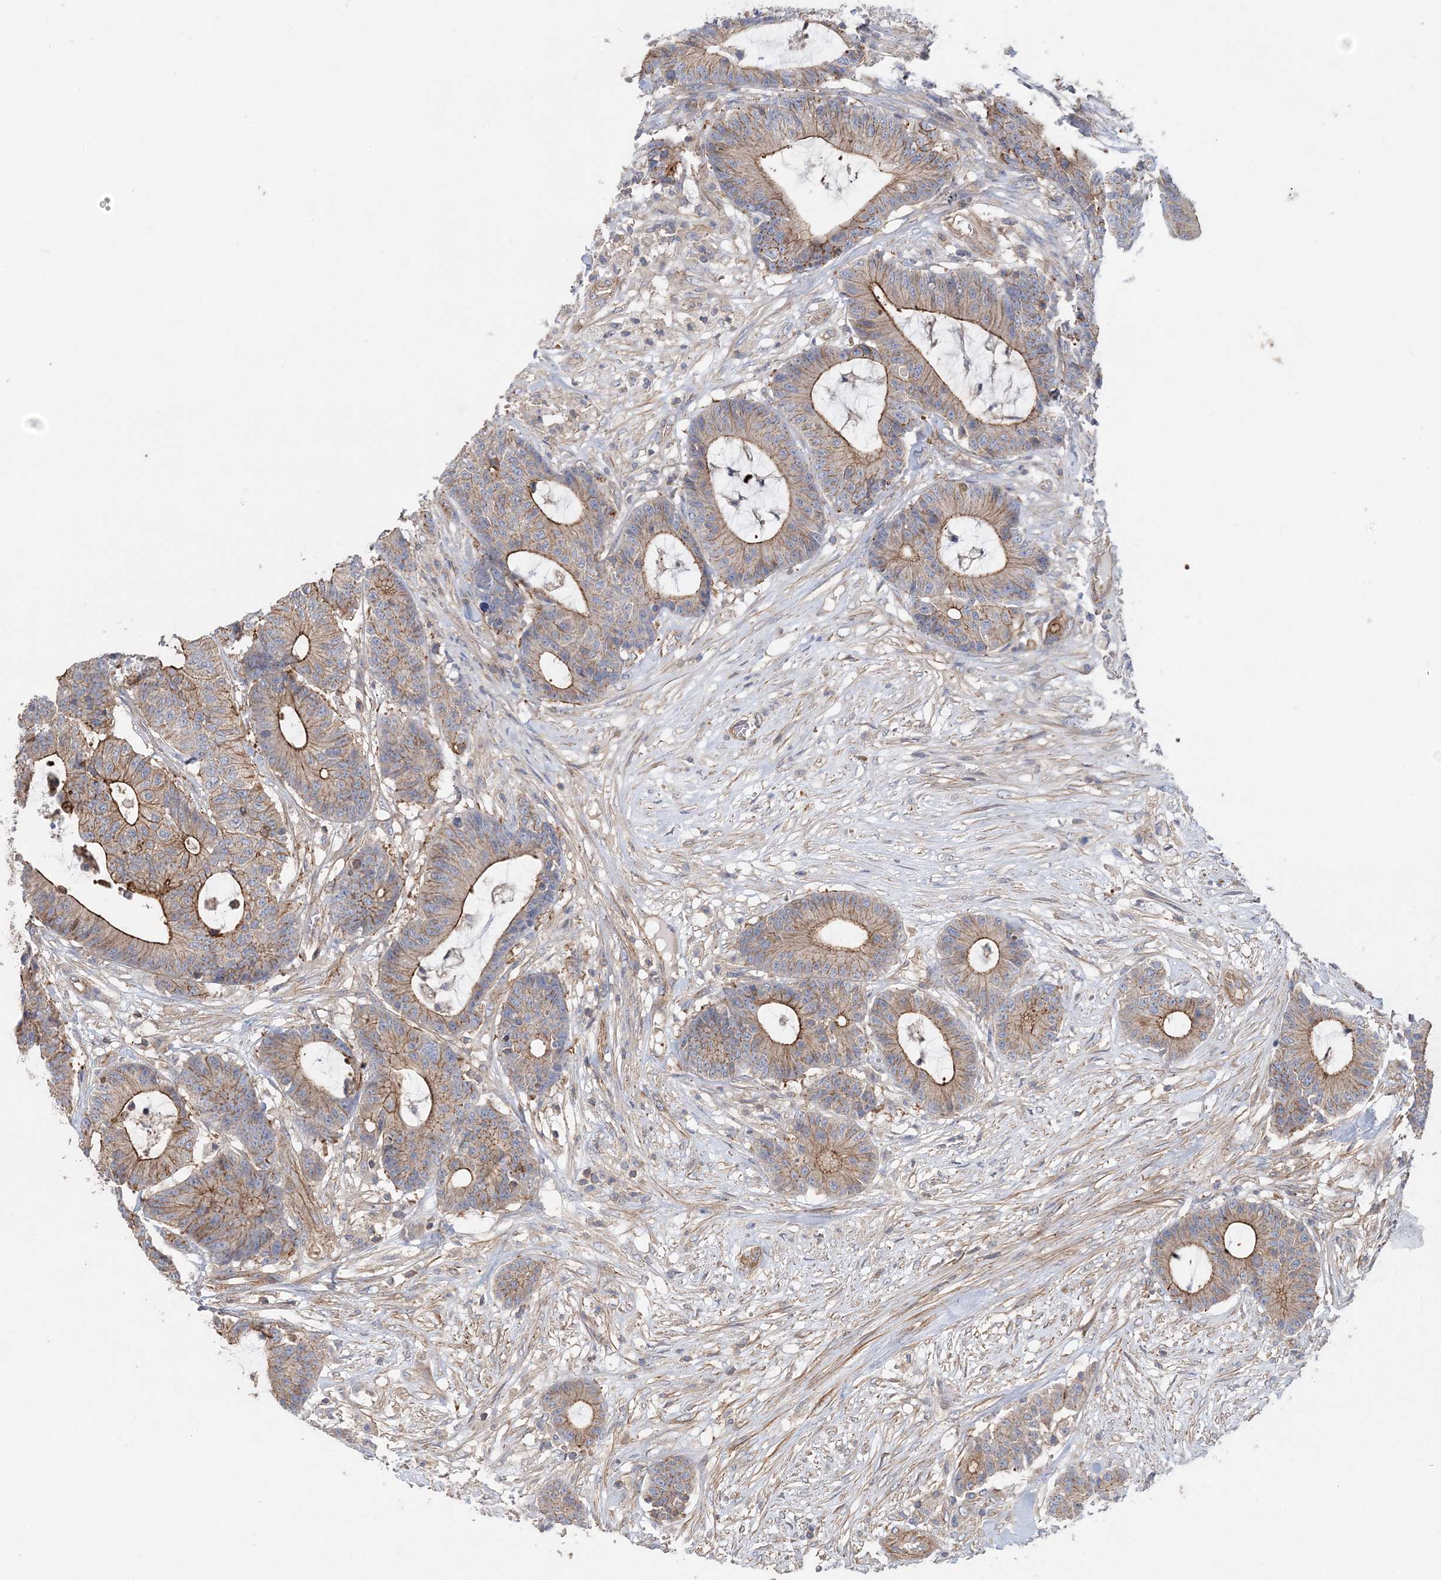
{"staining": {"intensity": "moderate", "quantity": ">75%", "location": "cytoplasmic/membranous"}, "tissue": "colorectal cancer", "cell_type": "Tumor cells", "image_type": "cancer", "snomed": [{"axis": "morphology", "description": "Adenocarcinoma, NOS"}, {"axis": "topography", "description": "Colon"}], "caption": "IHC staining of colorectal cancer (adenocarcinoma), which reveals medium levels of moderate cytoplasmic/membranous positivity in approximately >75% of tumor cells indicating moderate cytoplasmic/membranous protein expression. The staining was performed using DAB (brown) for protein detection and nuclei were counterstained in hematoxylin (blue).", "gene": "PIGC", "patient": {"sex": "female", "age": 84}}